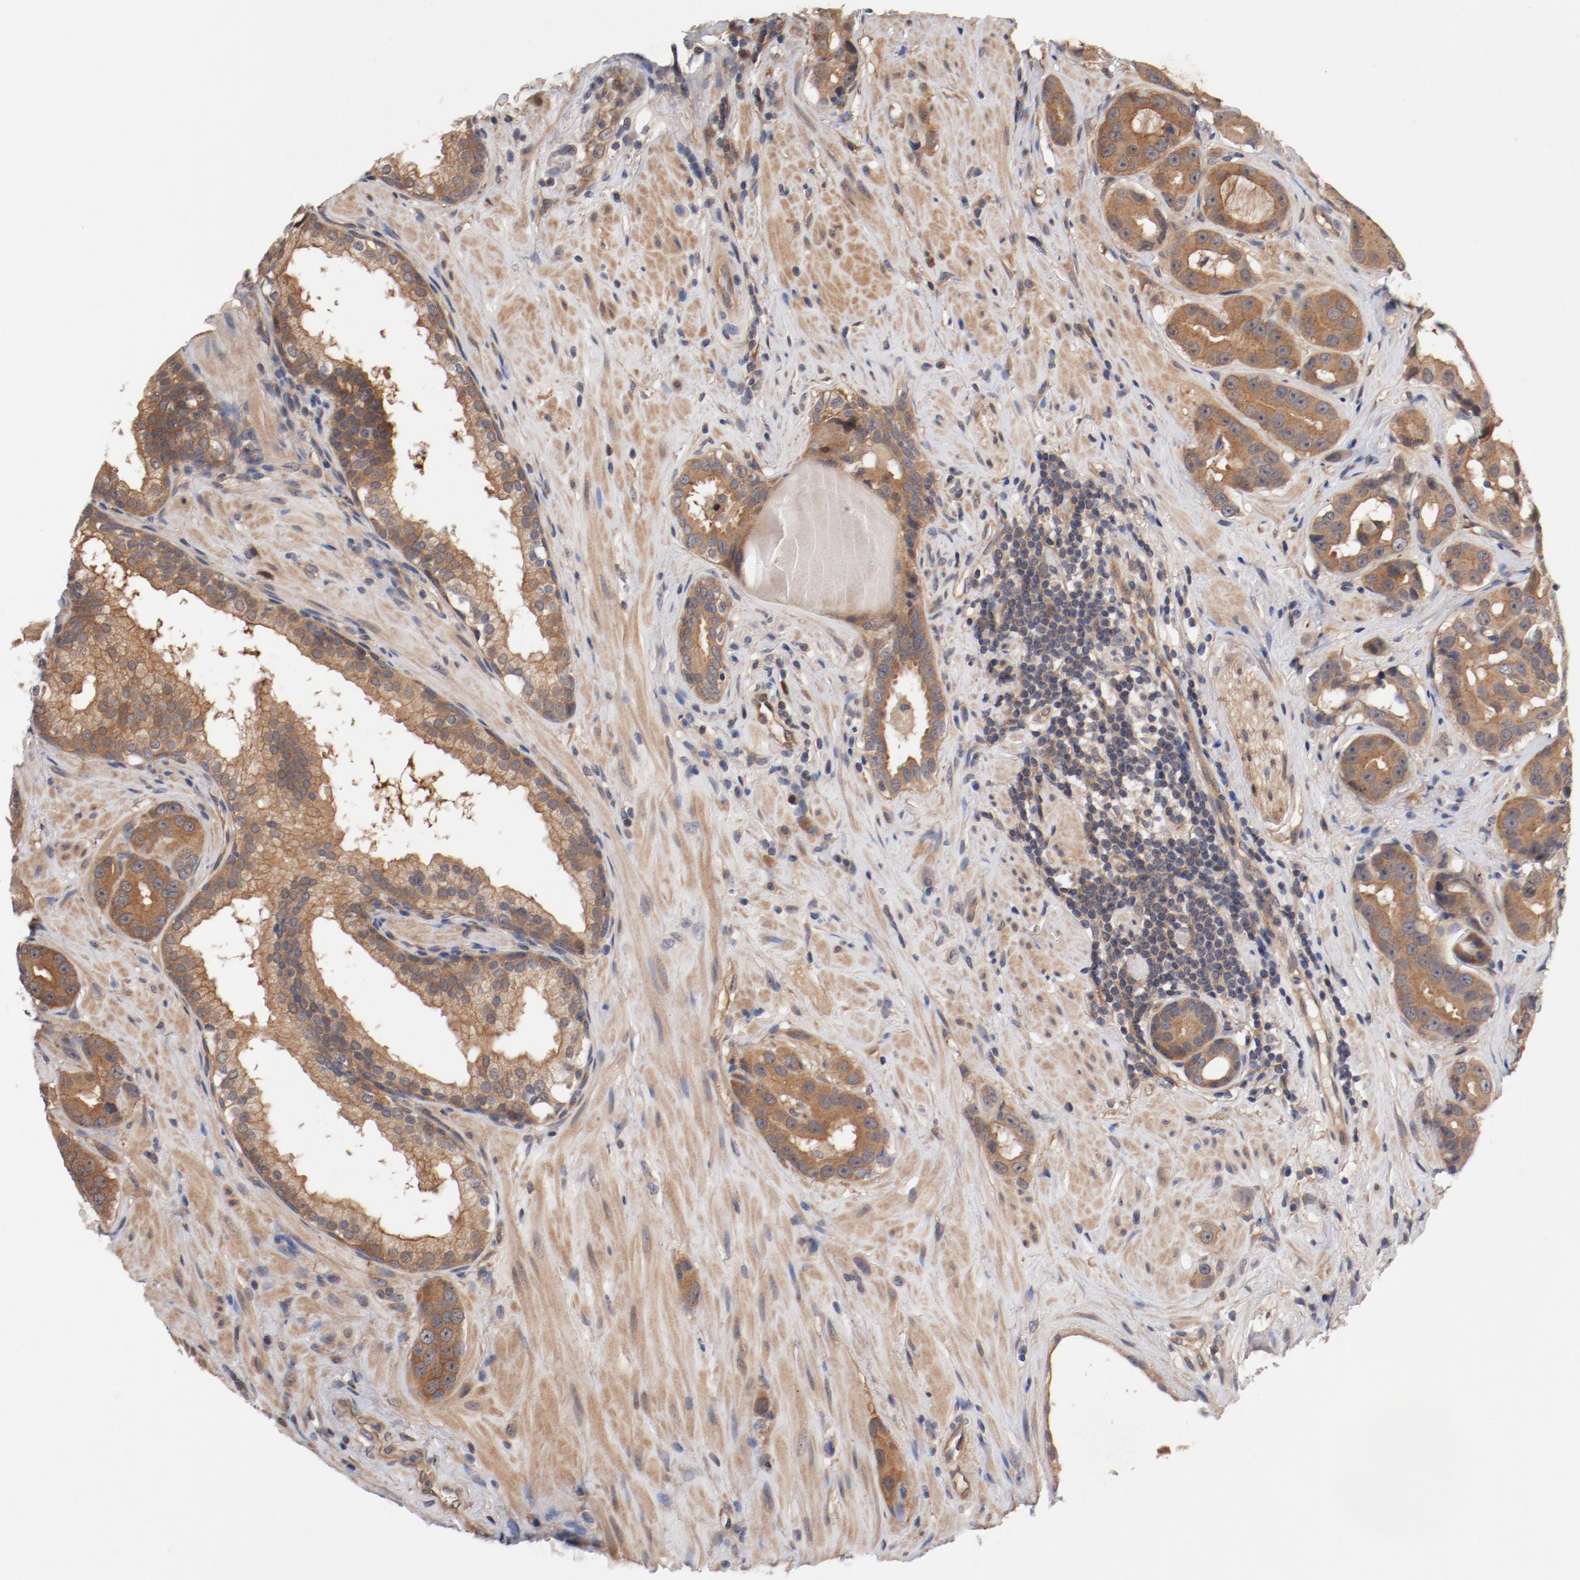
{"staining": {"intensity": "moderate", "quantity": ">75%", "location": "cytoplasmic/membranous"}, "tissue": "prostate cancer", "cell_type": "Tumor cells", "image_type": "cancer", "snomed": [{"axis": "morphology", "description": "Adenocarcinoma, Low grade"}, {"axis": "topography", "description": "Prostate"}], "caption": "Immunohistochemistry (IHC) histopathology image of prostate cancer stained for a protein (brown), which exhibits medium levels of moderate cytoplasmic/membranous staining in about >75% of tumor cells.", "gene": "PITPNM2", "patient": {"sex": "male", "age": 59}}